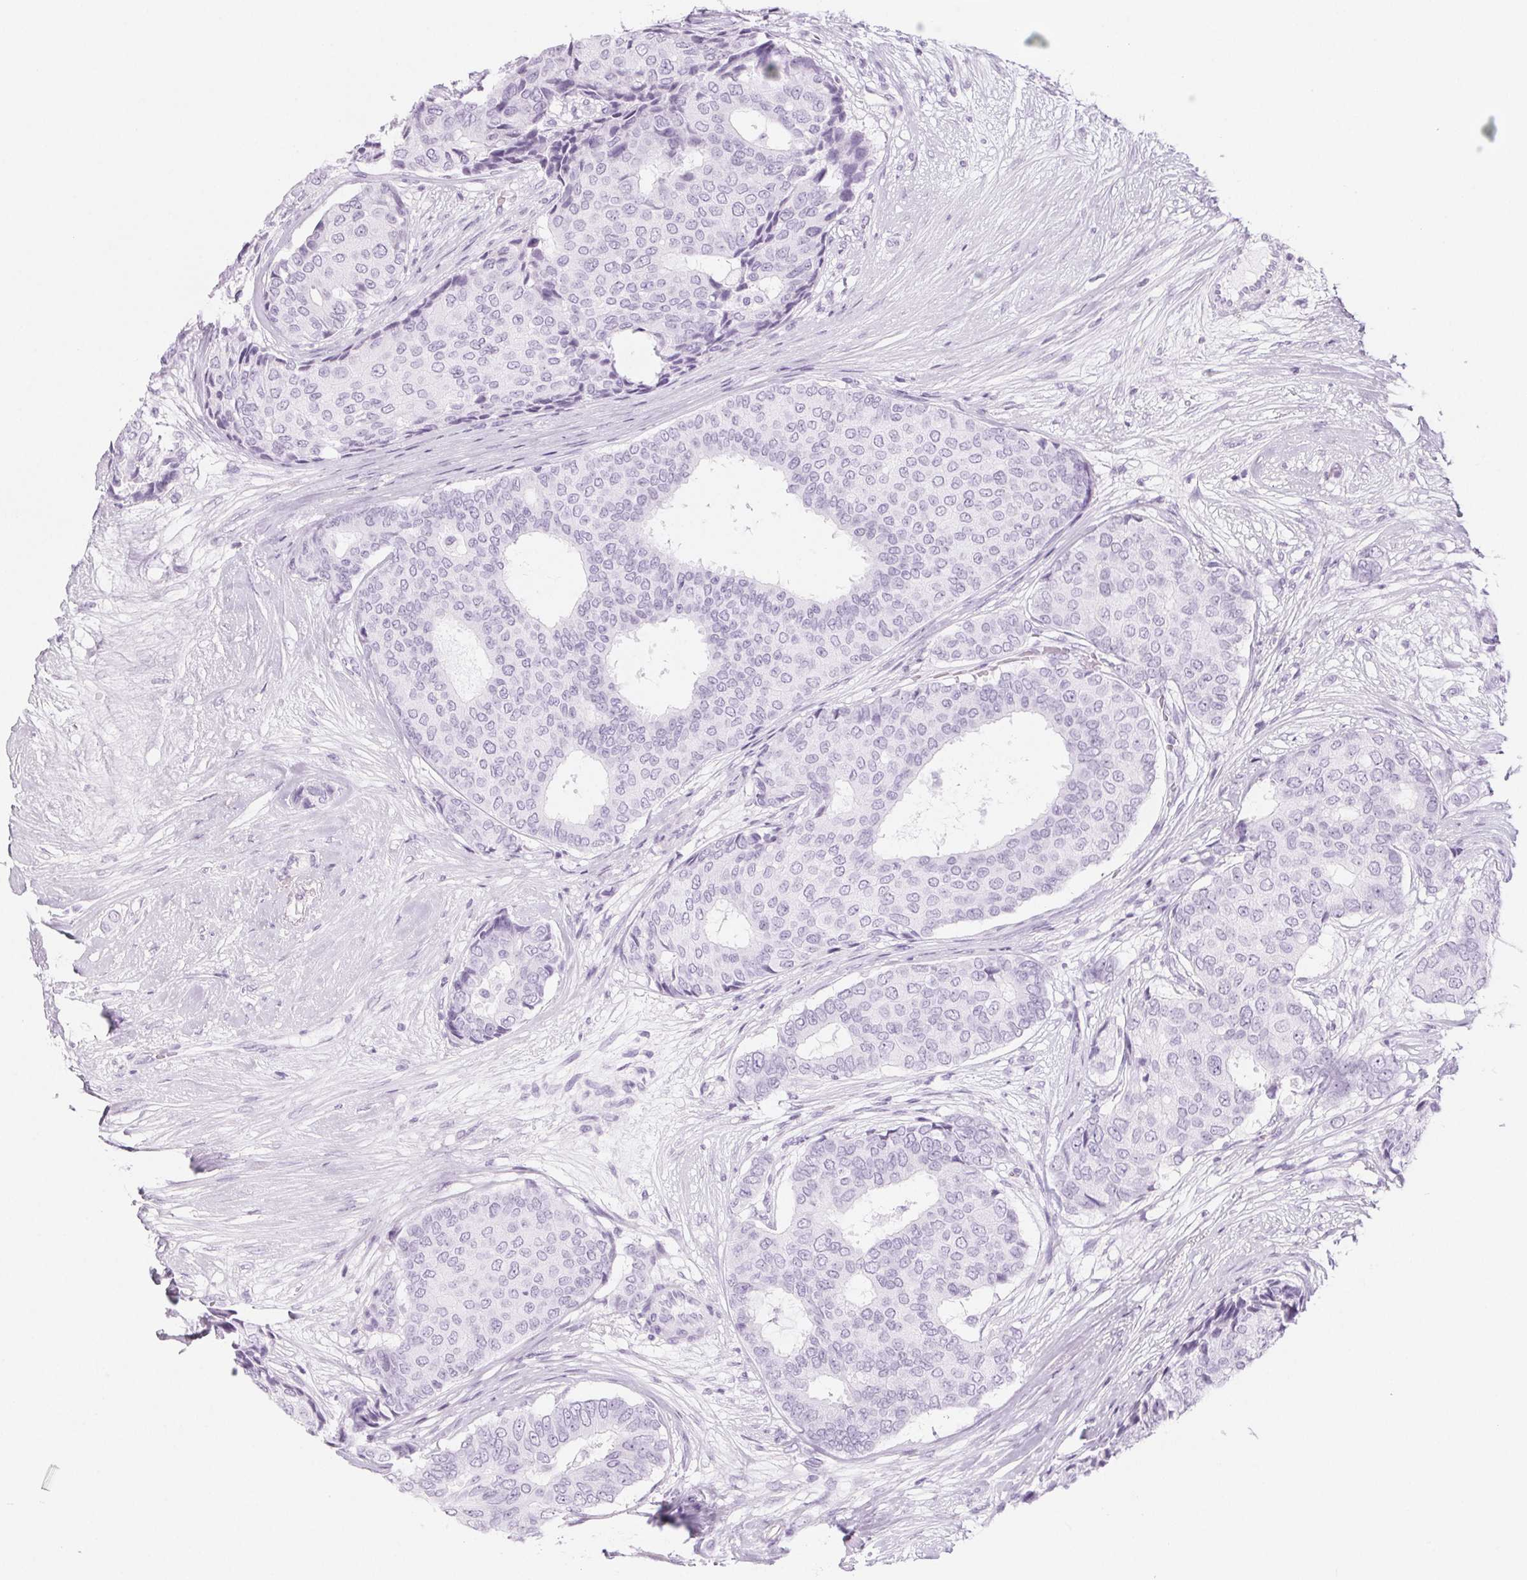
{"staining": {"intensity": "negative", "quantity": "none", "location": "none"}, "tissue": "breast cancer", "cell_type": "Tumor cells", "image_type": "cancer", "snomed": [{"axis": "morphology", "description": "Duct carcinoma"}, {"axis": "topography", "description": "Breast"}], "caption": "Immunohistochemical staining of infiltrating ductal carcinoma (breast) shows no significant positivity in tumor cells.", "gene": "ZBBX", "patient": {"sex": "female", "age": 75}}